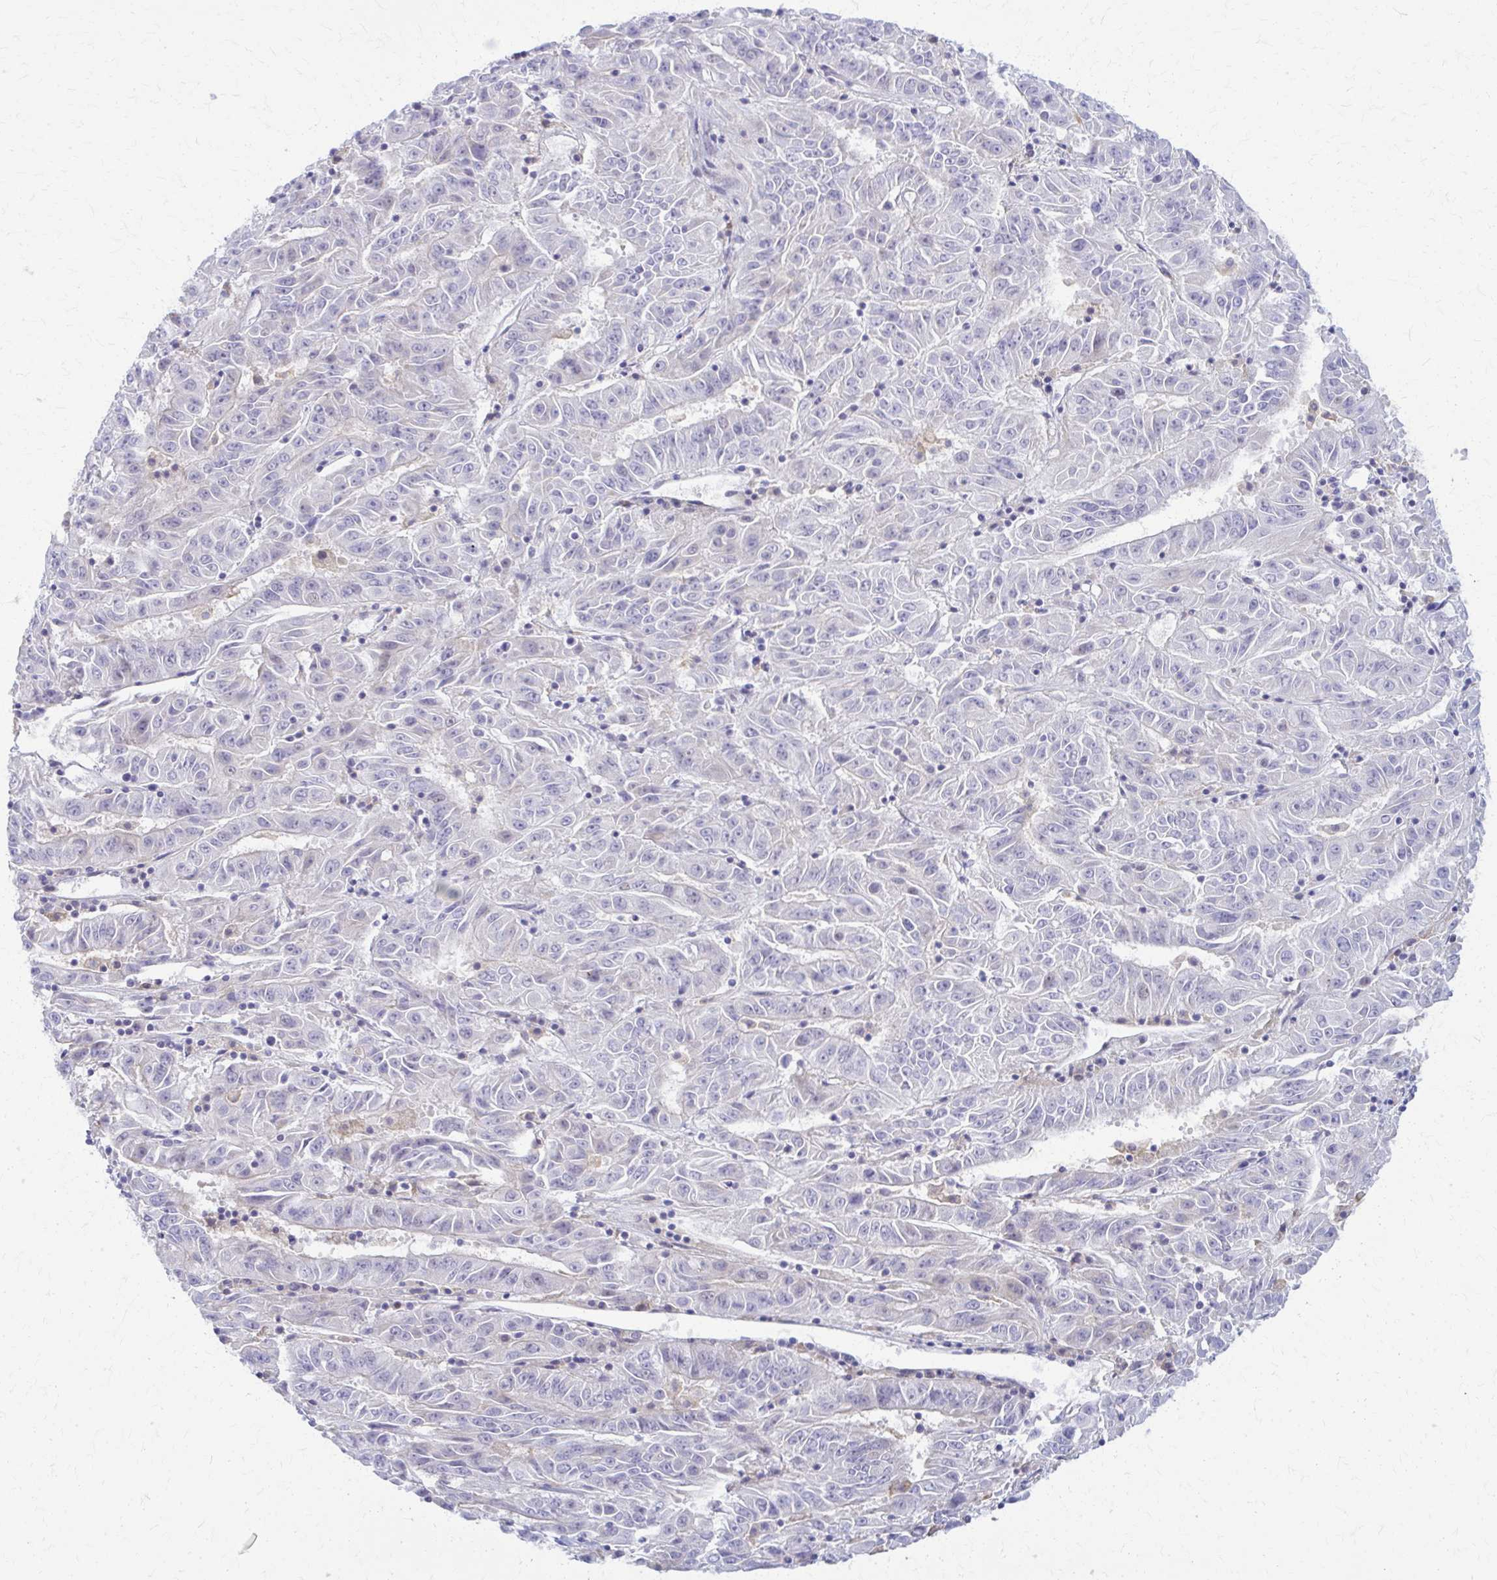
{"staining": {"intensity": "negative", "quantity": "none", "location": "none"}, "tissue": "pancreatic cancer", "cell_type": "Tumor cells", "image_type": "cancer", "snomed": [{"axis": "morphology", "description": "Adenocarcinoma, NOS"}, {"axis": "topography", "description": "Pancreas"}], "caption": "High power microscopy micrograph of an immunohistochemistry histopathology image of pancreatic cancer (adenocarcinoma), revealing no significant positivity in tumor cells. (Stains: DAB IHC with hematoxylin counter stain, Microscopy: brightfield microscopy at high magnification).", "gene": "RHOBTB2", "patient": {"sex": "male", "age": 63}}